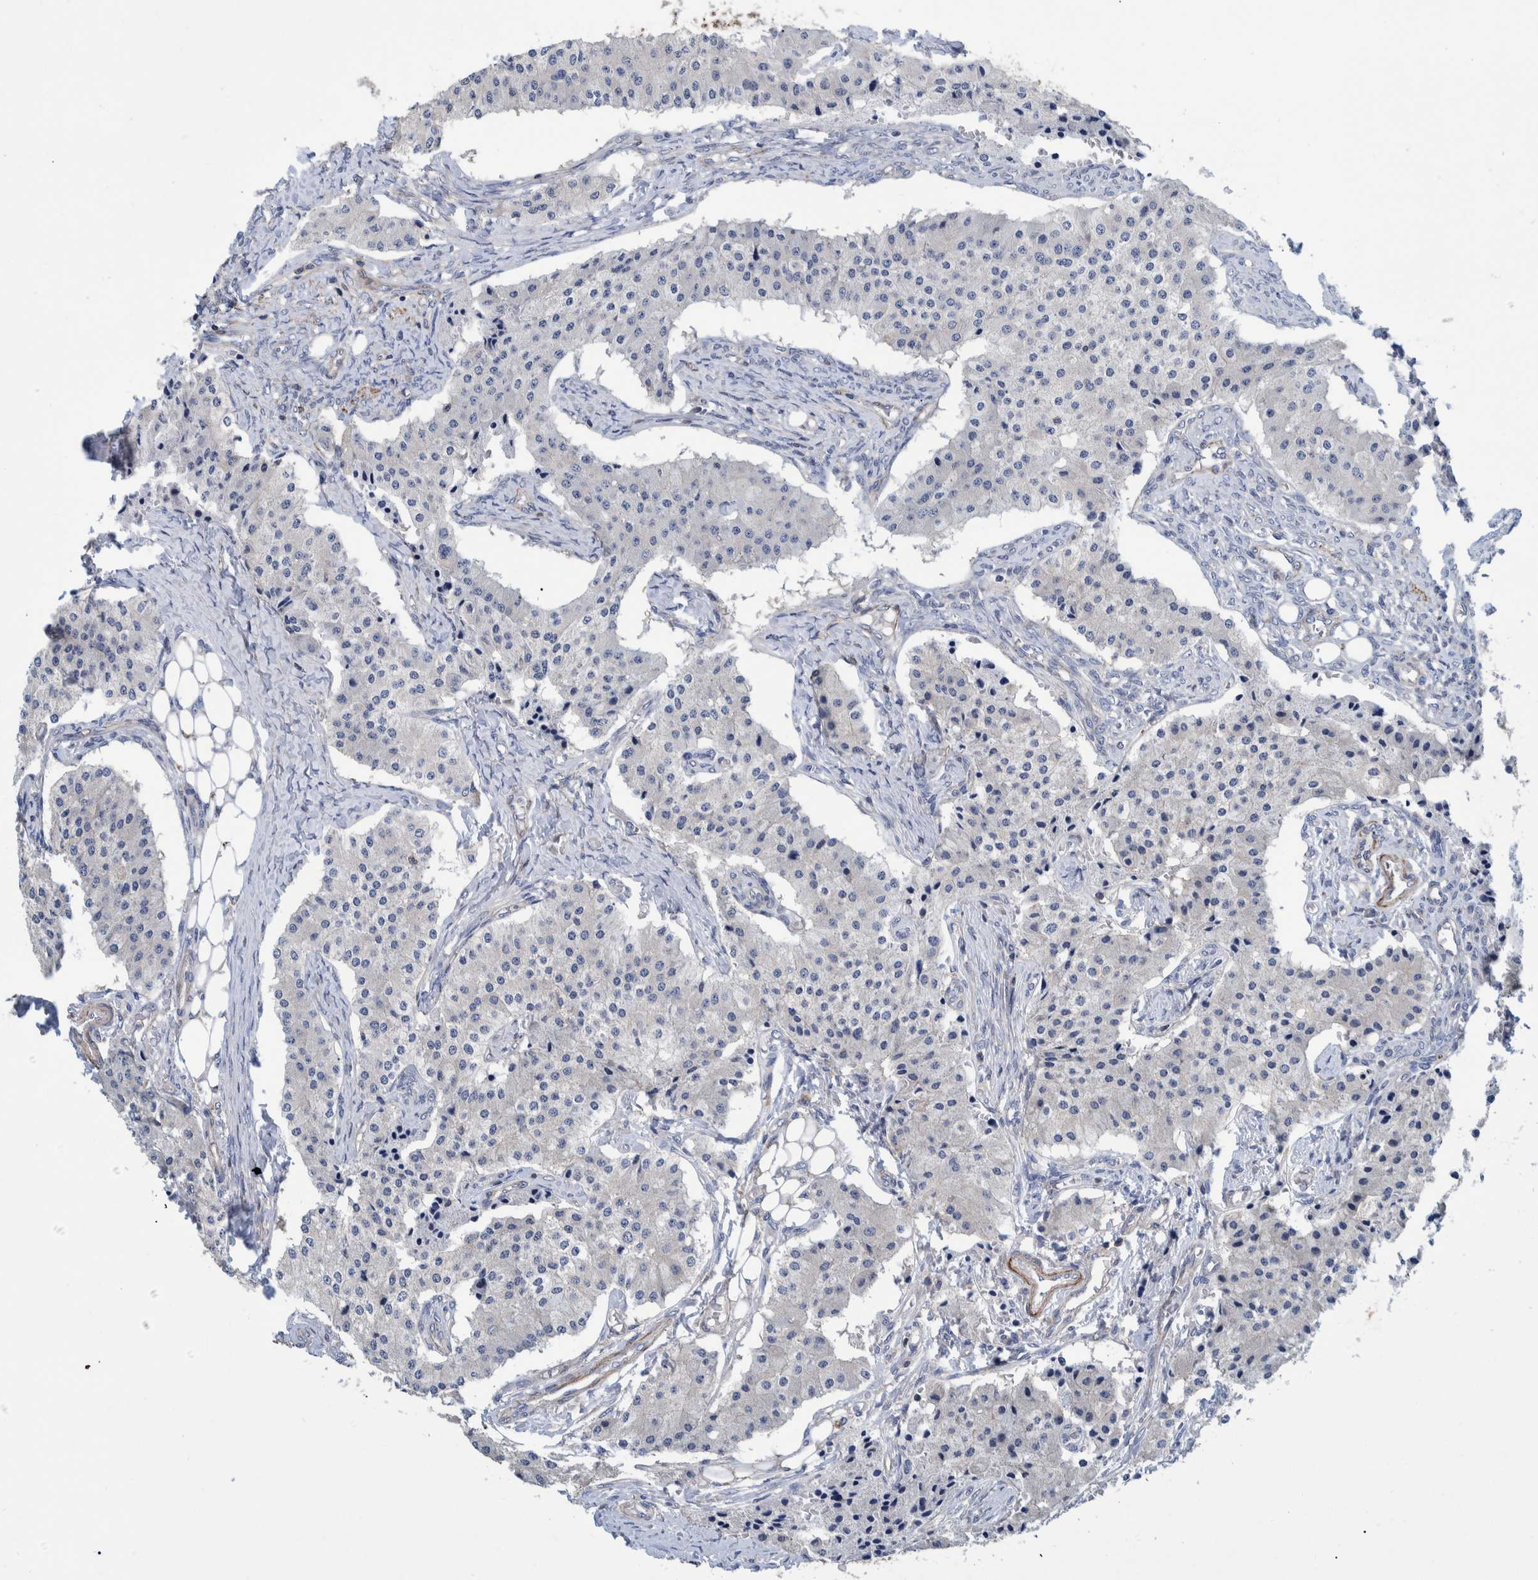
{"staining": {"intensity": "negative", "quantity": "none", "location": "none"}, "tissue": "carcinoid", "cell_type": "Tumor cells", "image_type": "cancer", "snomed": [{"axis": "morphology", "description": "Carcinoid, malignant, NOS"}, {"axis": "topography", "description": "Colon"}], "caption": "The micrograph shows no staining of tumor cells in carcinoid.", "gene": "MKS1", "patient": {"sex": "female", "age": 52}}